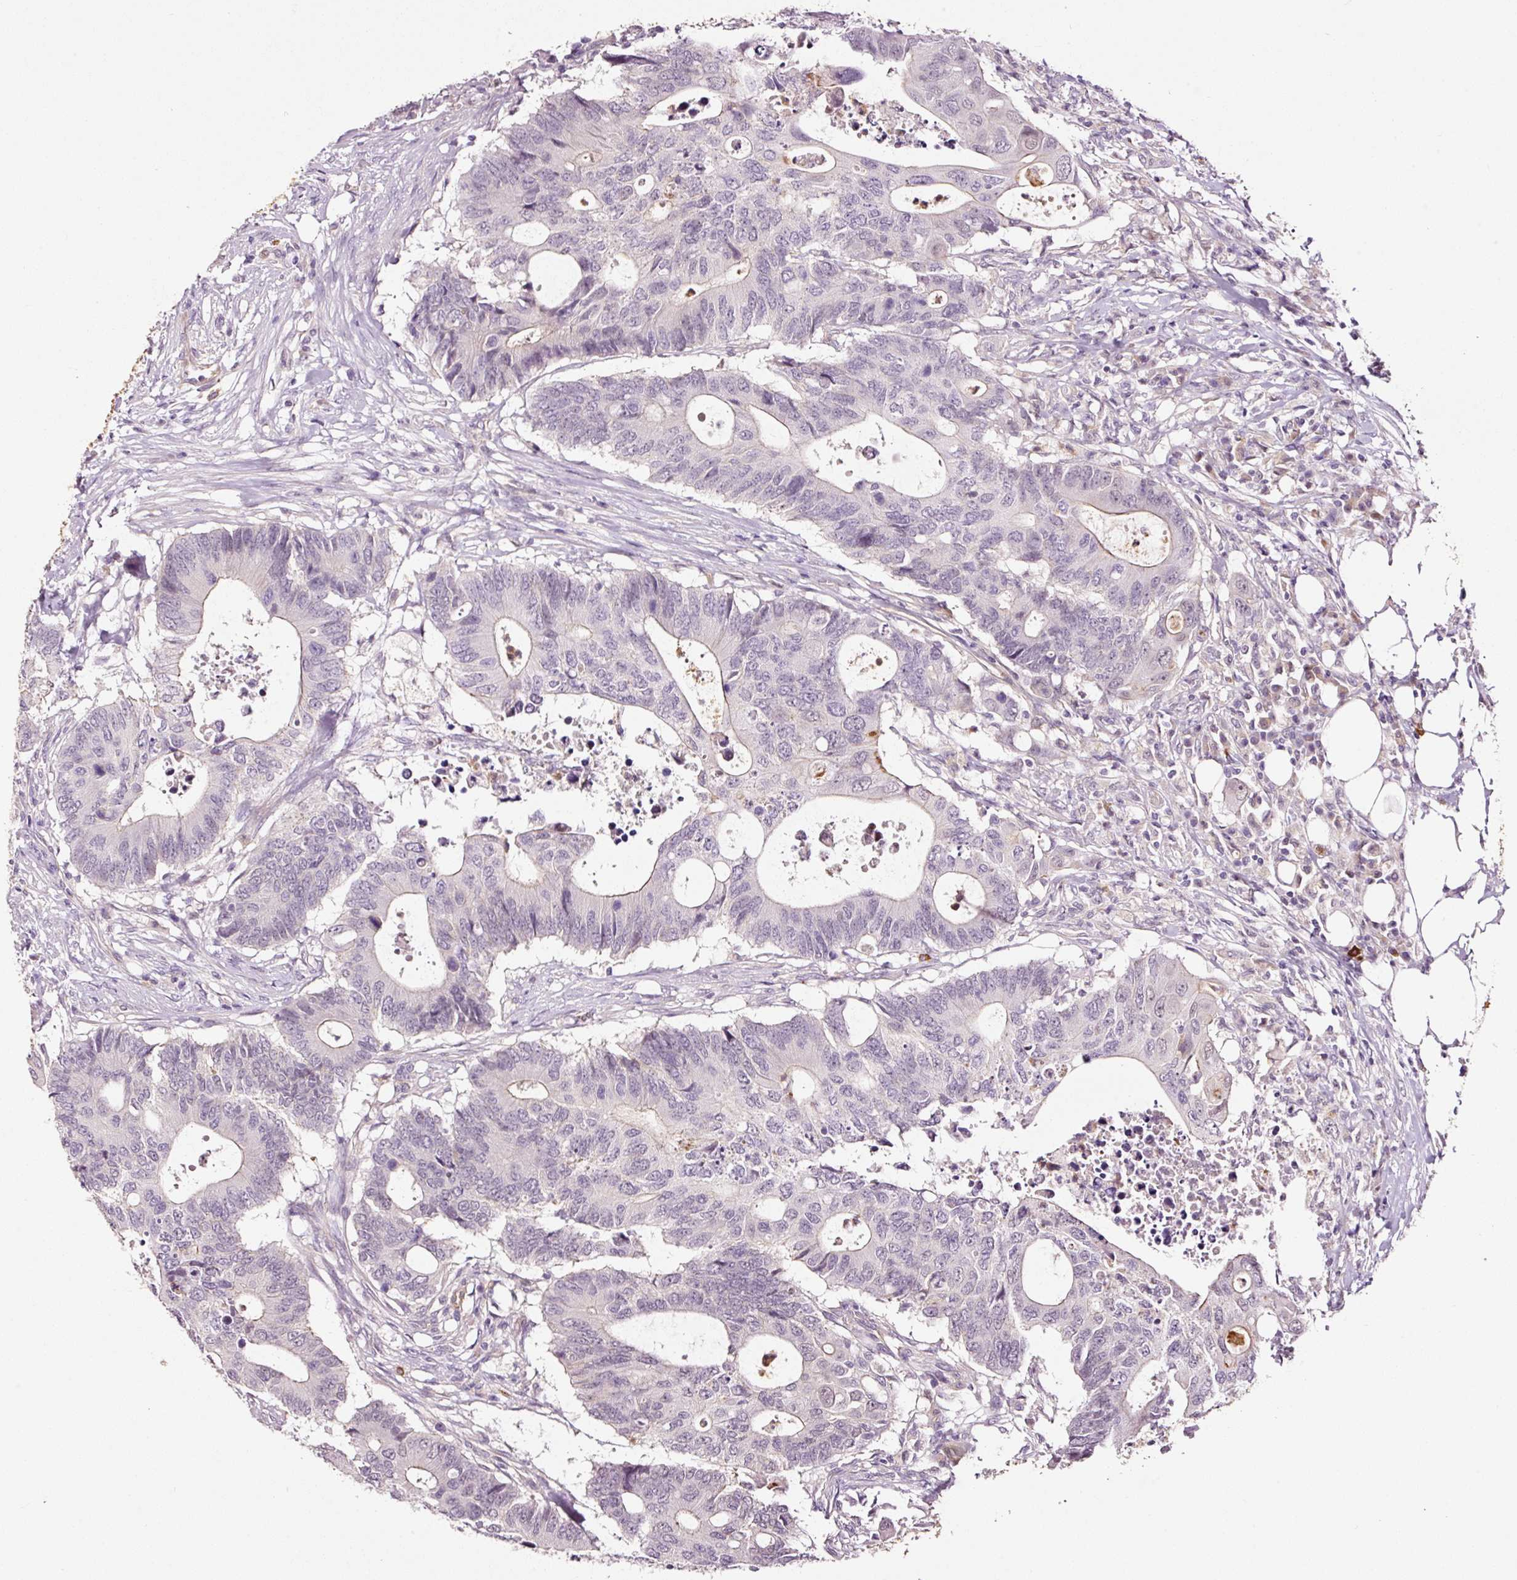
{"staining": {"intensity": "negative", "quantity": "none", "location": "none"}, "tissue": "colorectal cancer", "cell_type": "Tumor cells", "image_type": "cancer", "snomed": [{"axis": "morphology", "description": "Adenocarcinoma, NOS"}, {"axis": "topography", "description": "Colon"}], "caption": "This is a micrograph of immunohistochemistry staining of colorectal cancer, which shows no staining in tumor cells.", "gene": "ABCB4", "patient": {"sex": "male", "age": 71}}